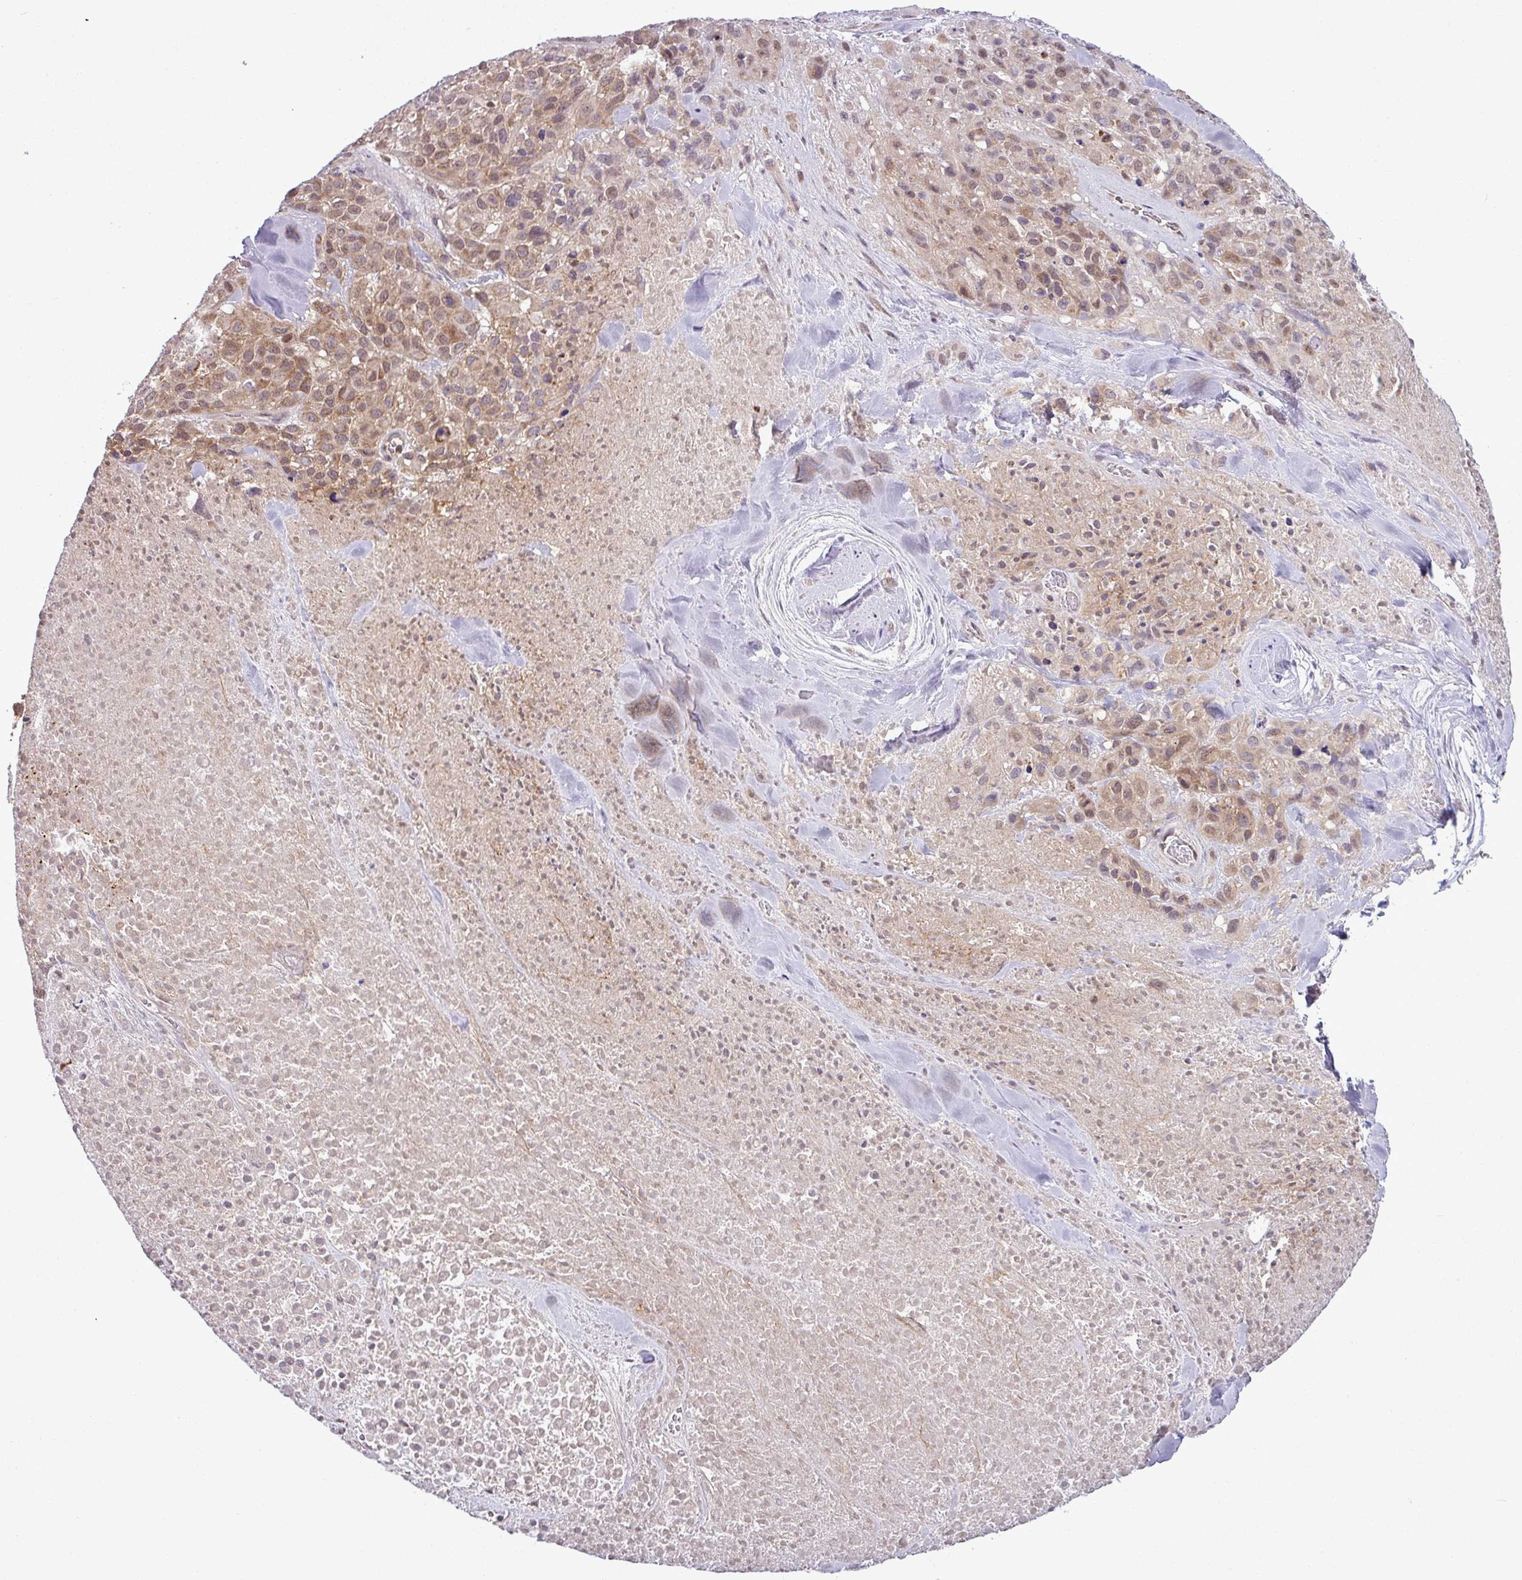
{"staining": {"intensity": "moderate", "quantity": ">75%", "location": "cytoplasmic/membranous,nuclear"}, "tissue": "melanoma", "cell_type": "Tumor cells", "image_type": "cancer", "snomed": [{"axis": "morphology", "description": "Malignant melanoma, Metastatic site"}, {"axis": "topography", "description": "Skin"}], "caption": "Protein staining shows moderate cytoplasmic/membranous and nuclear staining in about >75% of tumor cells in malignant melanoma (metastatic site). (DAB = brown stain, brightfield microscopy at high magnification).", "gene": "ZNF217", "patient": {"sex": "female", "age": 81}}